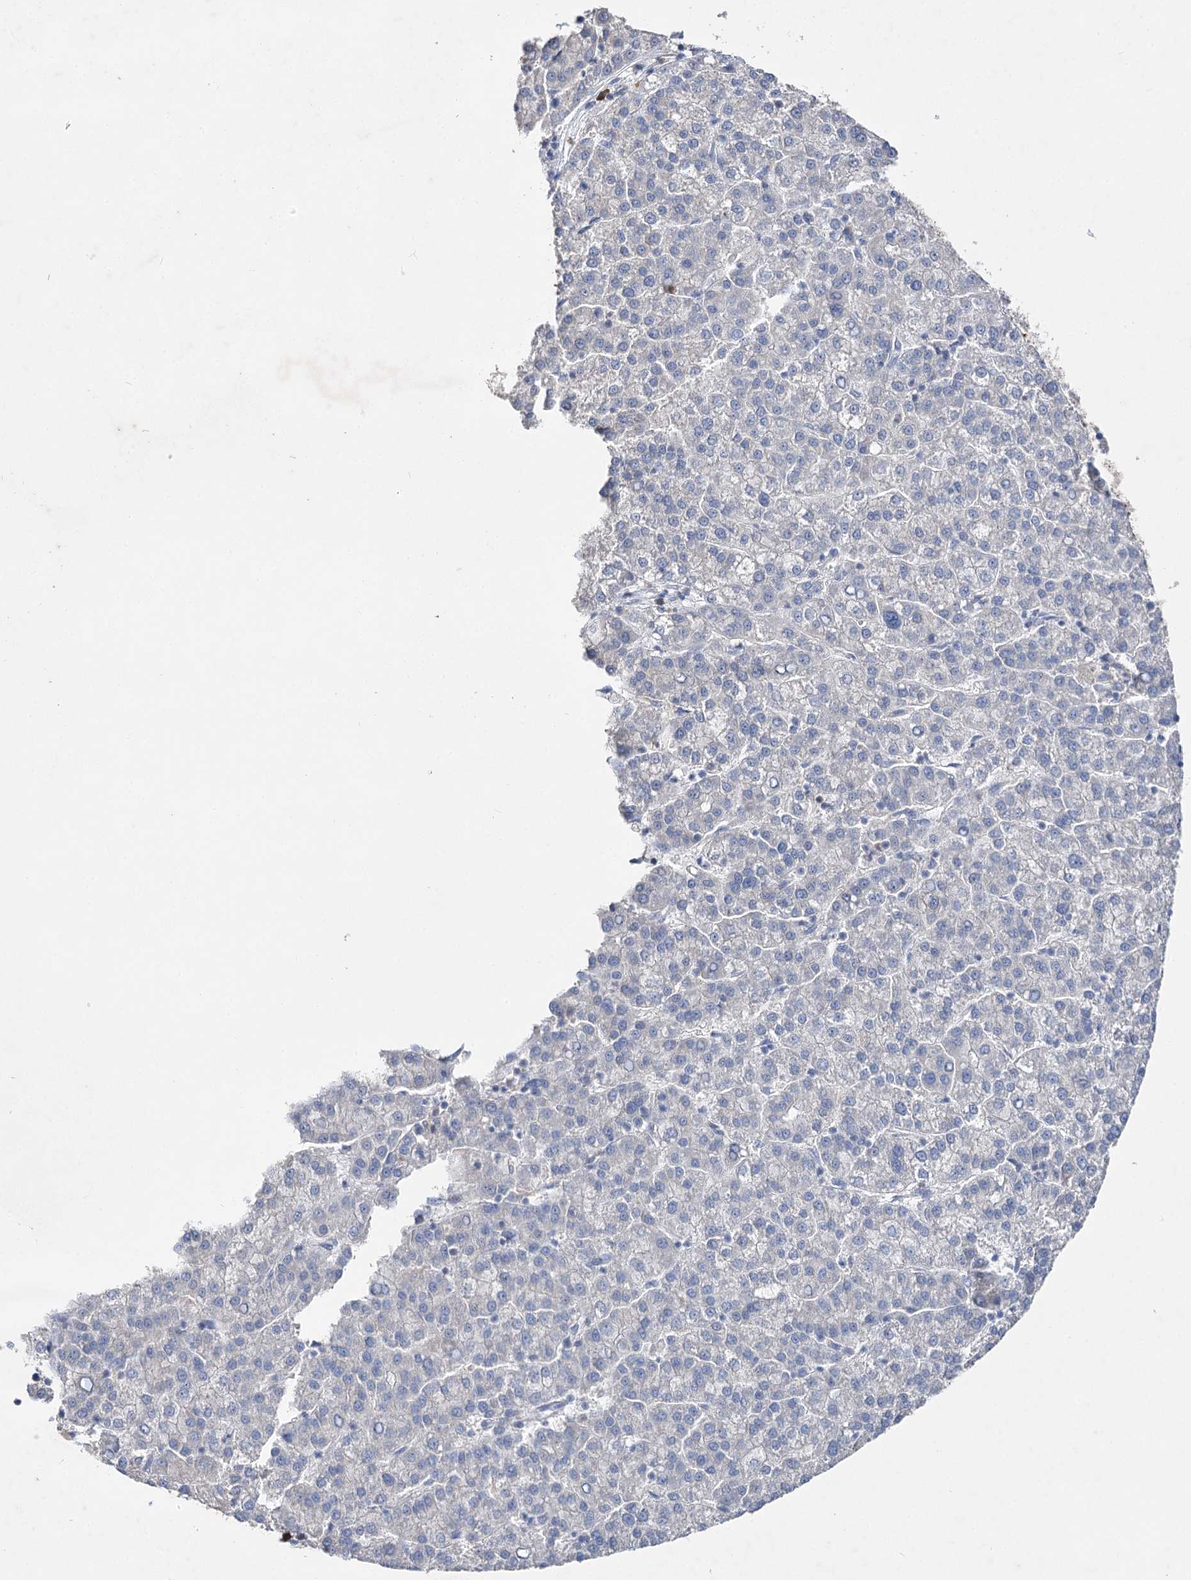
{"staining": {"intensity": "negative", "quantity": "none", "location": "none"}, "tissue": "liver cancer", "cell_type": "Tumor cells", "image_type": "cancer", "snomed": [{"axis": "morphology", "description": "Carcinoma, Hepatocellular, NOS"}, {"axis": "topography", "description": "Liver"}], "caption": "Immunohistochemical staining of liver cancer exhibits no significant positivity in tumor cells.", "gene": "IL1RAP", "patient": {"sex": "female", "age": 58}}